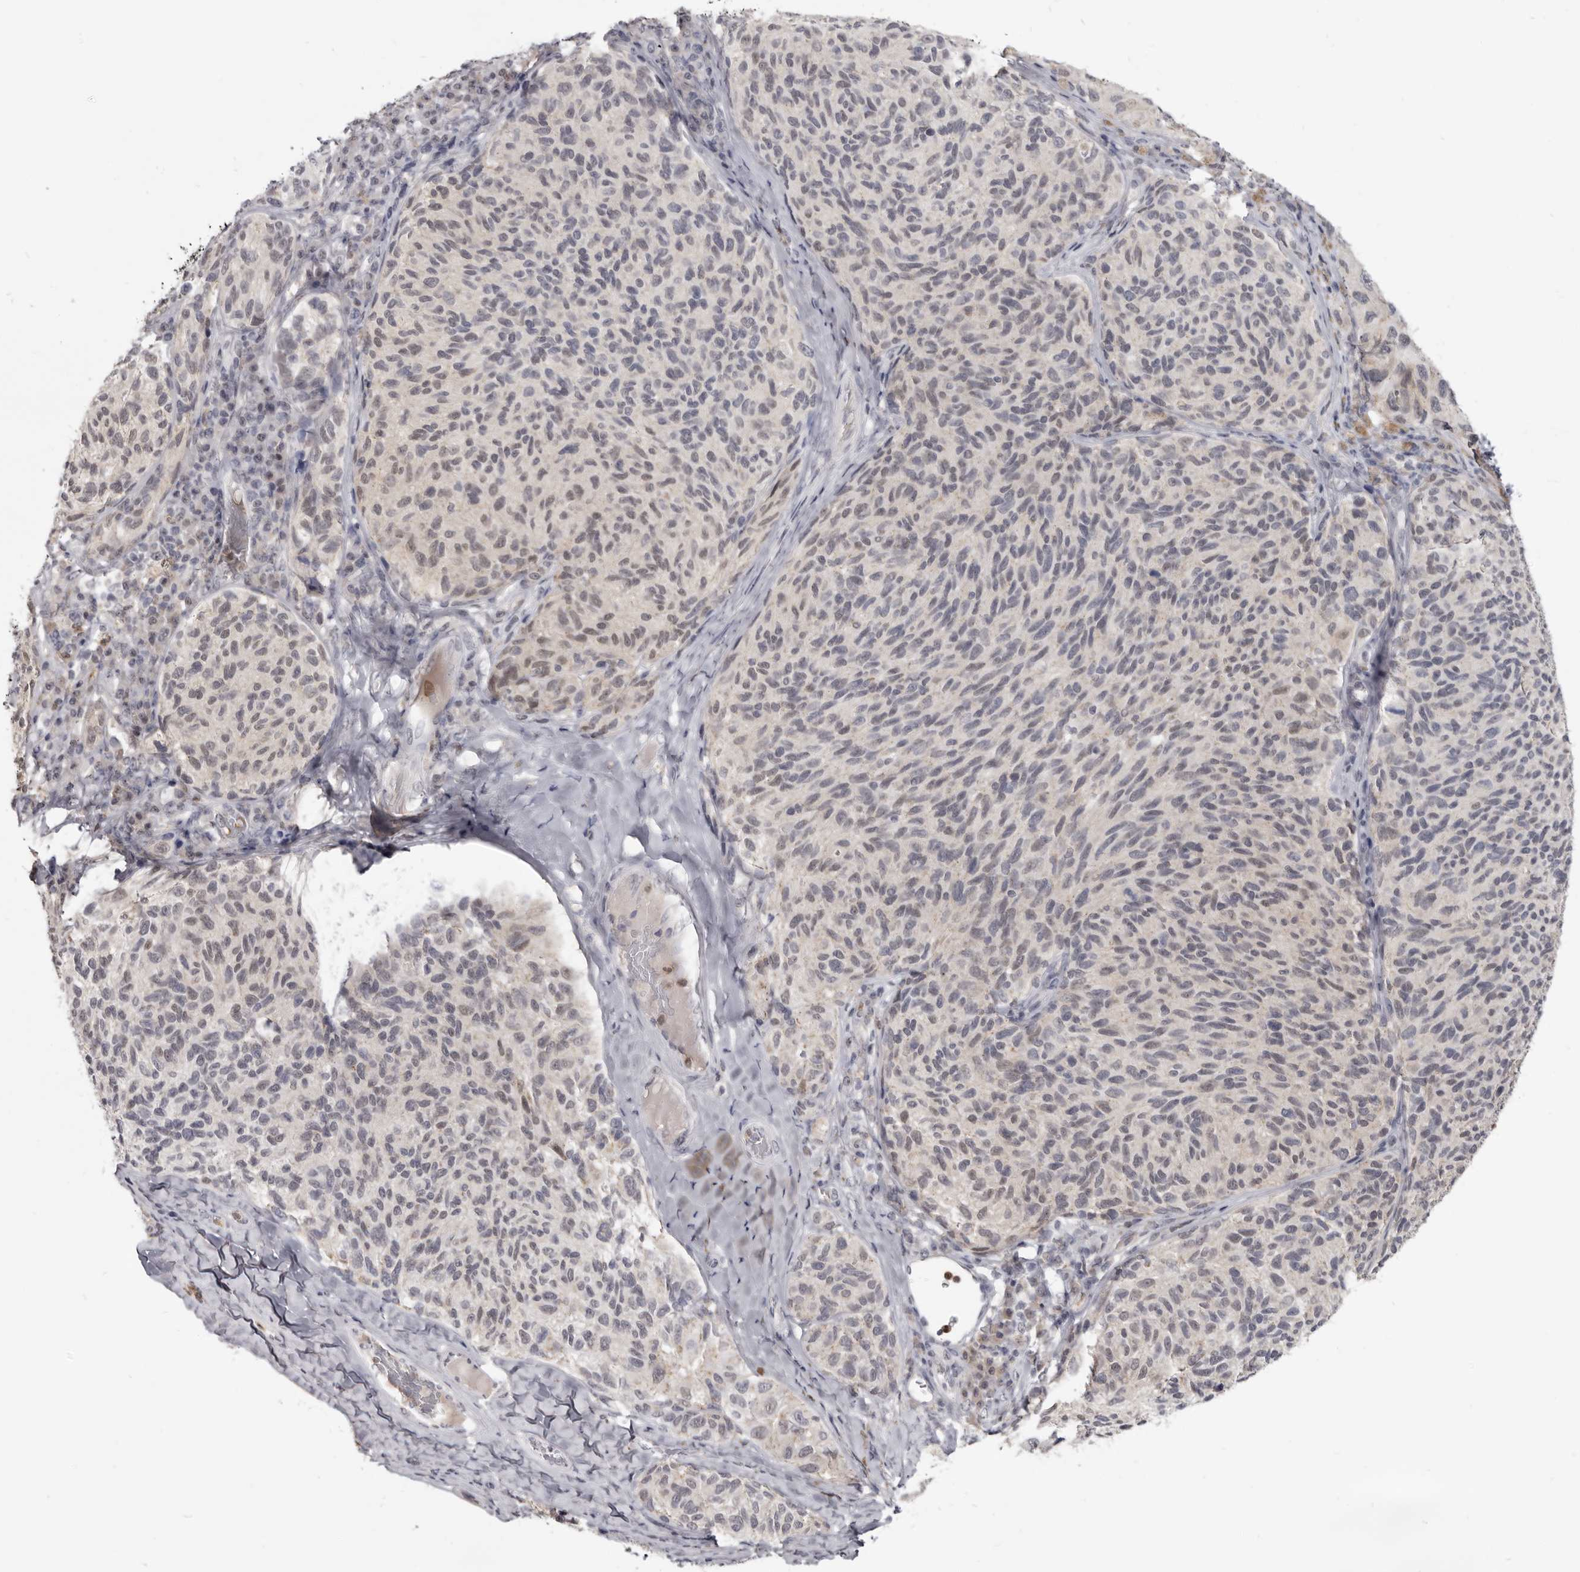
{"staining": {"intensity": "weak", "quantity": "<25%", "location": "nuclear"}, "tissue": "melanoma", "cell_type": "Tumor cells", "image_type": "cancer", "snomed": [{"axis": "morphology", "description": "Malignant melanoma, NOS"}, {"axis": "topography", "description": "Skin"}], "caption": "Malignant melanoma stained for a protein using immunohistochemistry (IHC) reveals no positivity tumor cells.", "gene": "CGN", "patient": {"sex": "female", "age": 73}}